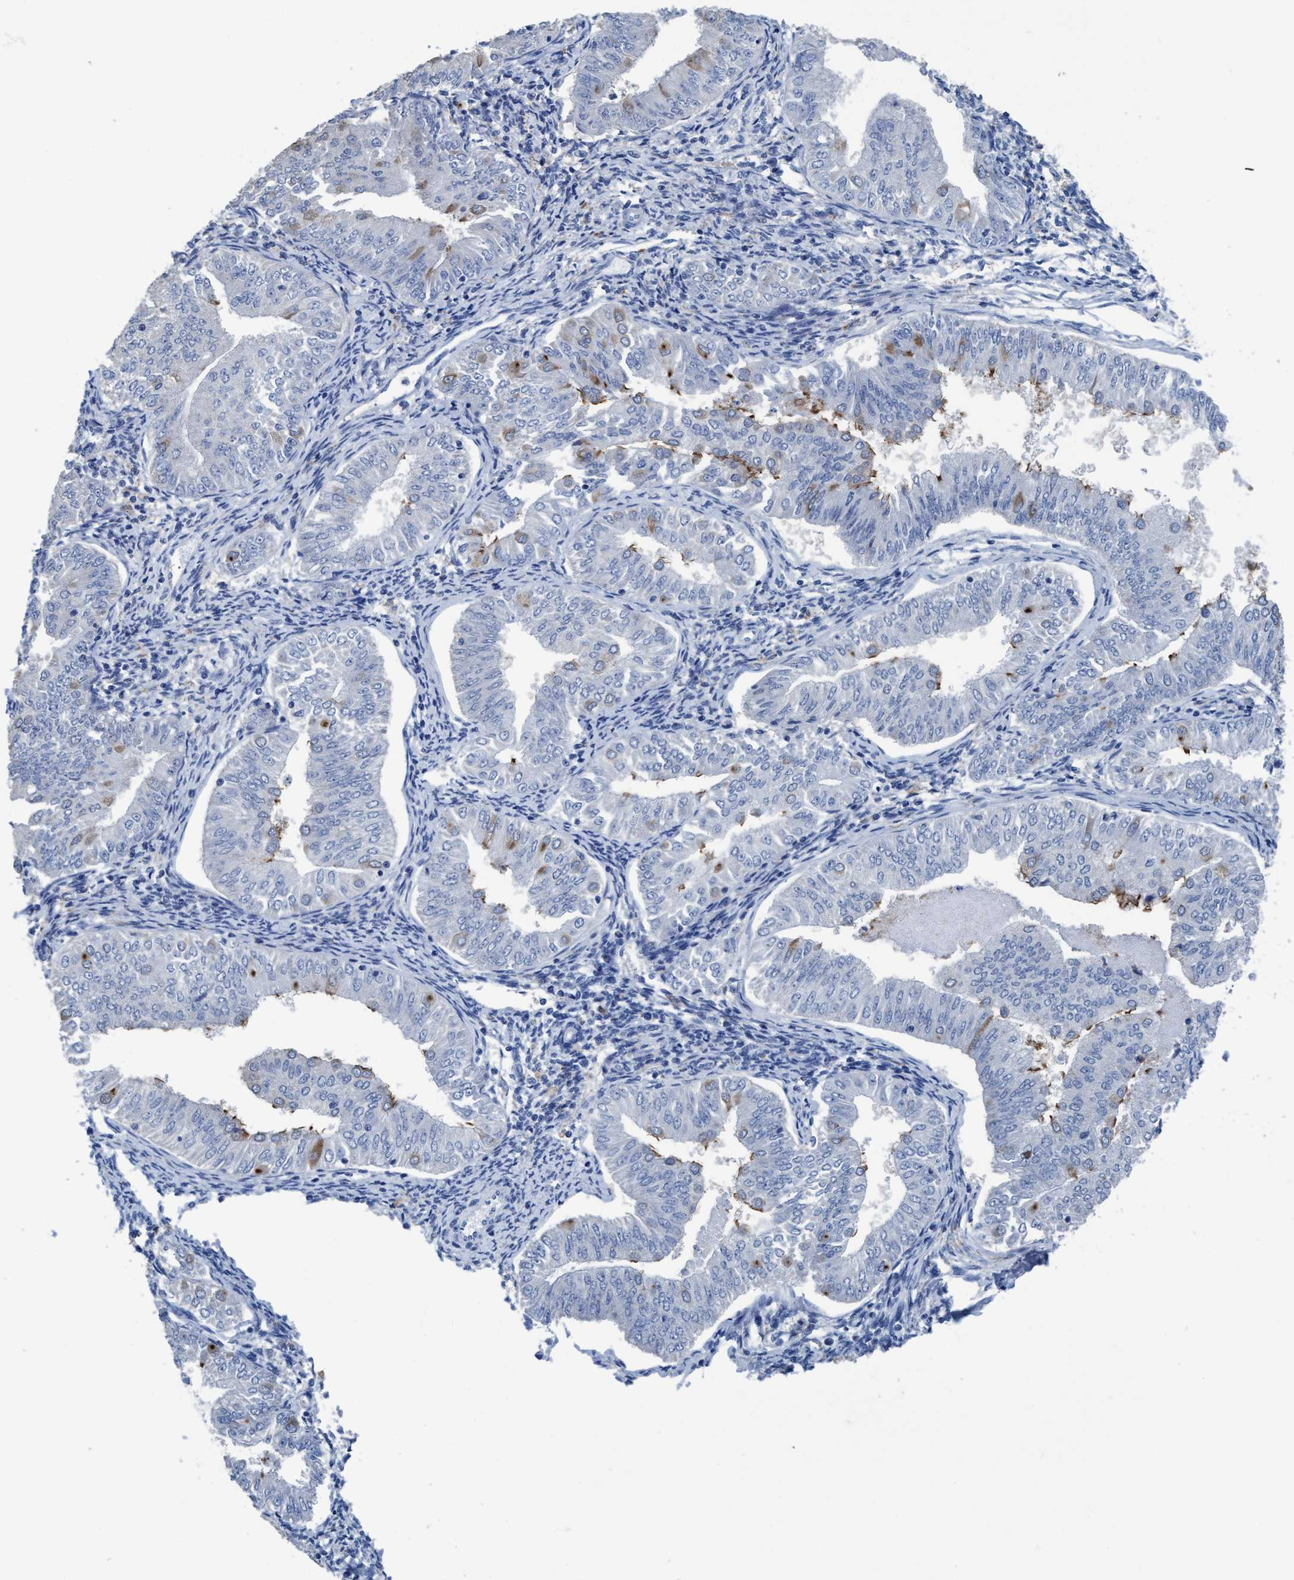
{"staining": {"intensity": "moderate", "quantity": "<25%", "location": "cytoplasmic/membranous"}, "tissue": "endometrial cancer", "cell_type": "Tumor cells", "image_type": "cancer", "snomed": [{"axis": "morphology", "description": "Normal tissue, NOS"}, {"axis": "morphology", "description": "Adenocarcinoma, NOS"}, {"axis": "topography", "description": "Endometrium"}], "caption": "Adenocarcinoma (endometrial) stained for a protein (brown) shows moderate cytoplasmic/membranous positive staining in about <25% of tumor cells.", "gene": "DNAI1", "patient": {"sex": "female", "age": 53}}